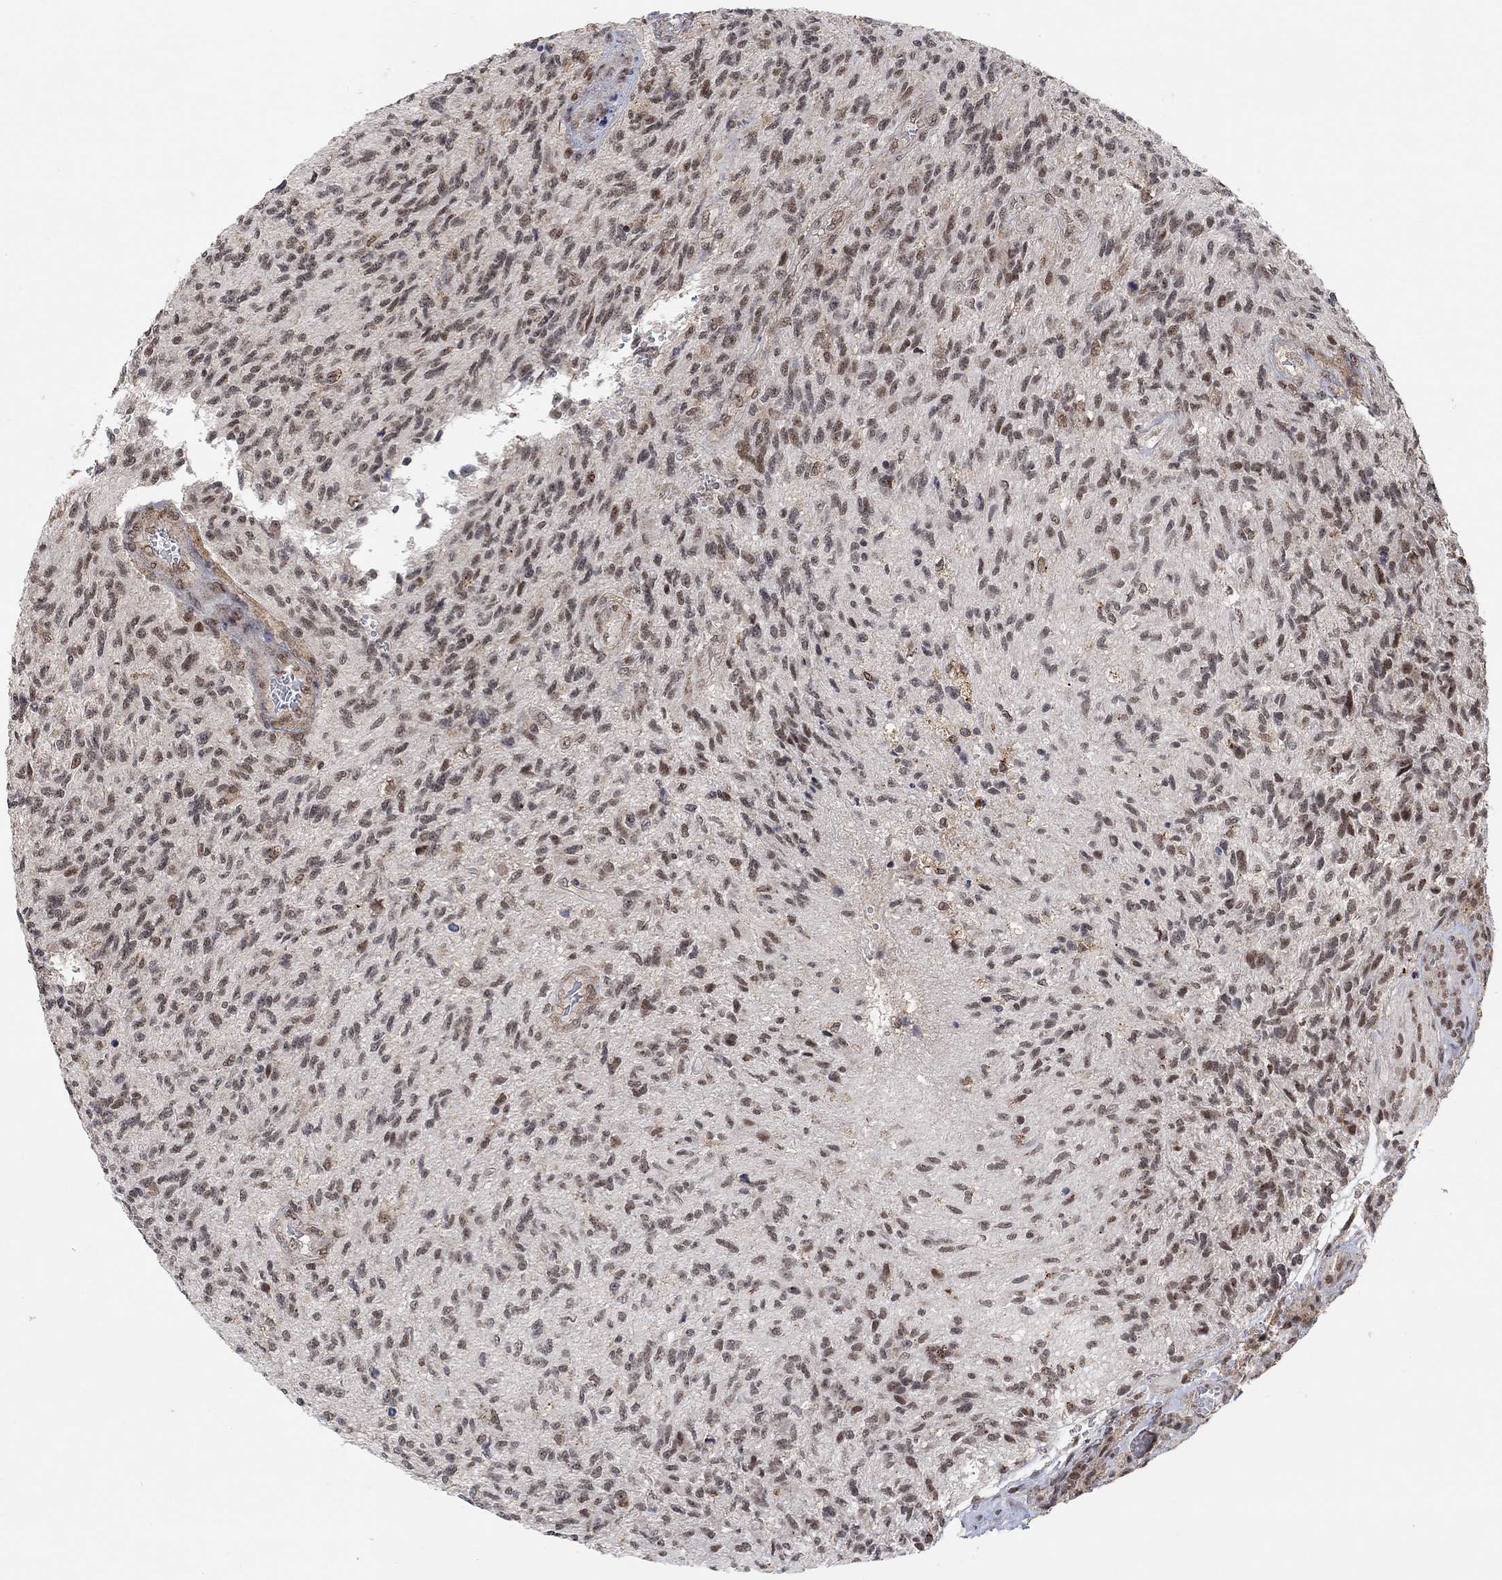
{"staining": {"intensity": "moderate", "quantity": "<25%", "location": "nuclear"}, "tissue": "glioma", "cell_type": "Tumor cells", "image_type": "cancer", "snomed": [{"axis": "morphology", "description": "Glioma, malignant, High grade"}, {"axis": "topography", "description": "Brain"}], "caption": "This is a micrograph of immunohistochemistry staining of glioma, which shows moderate staining in the nuclear of tumor cells.", "gene": "THAP8", "patient": {"sex": "male", "age": 56}}